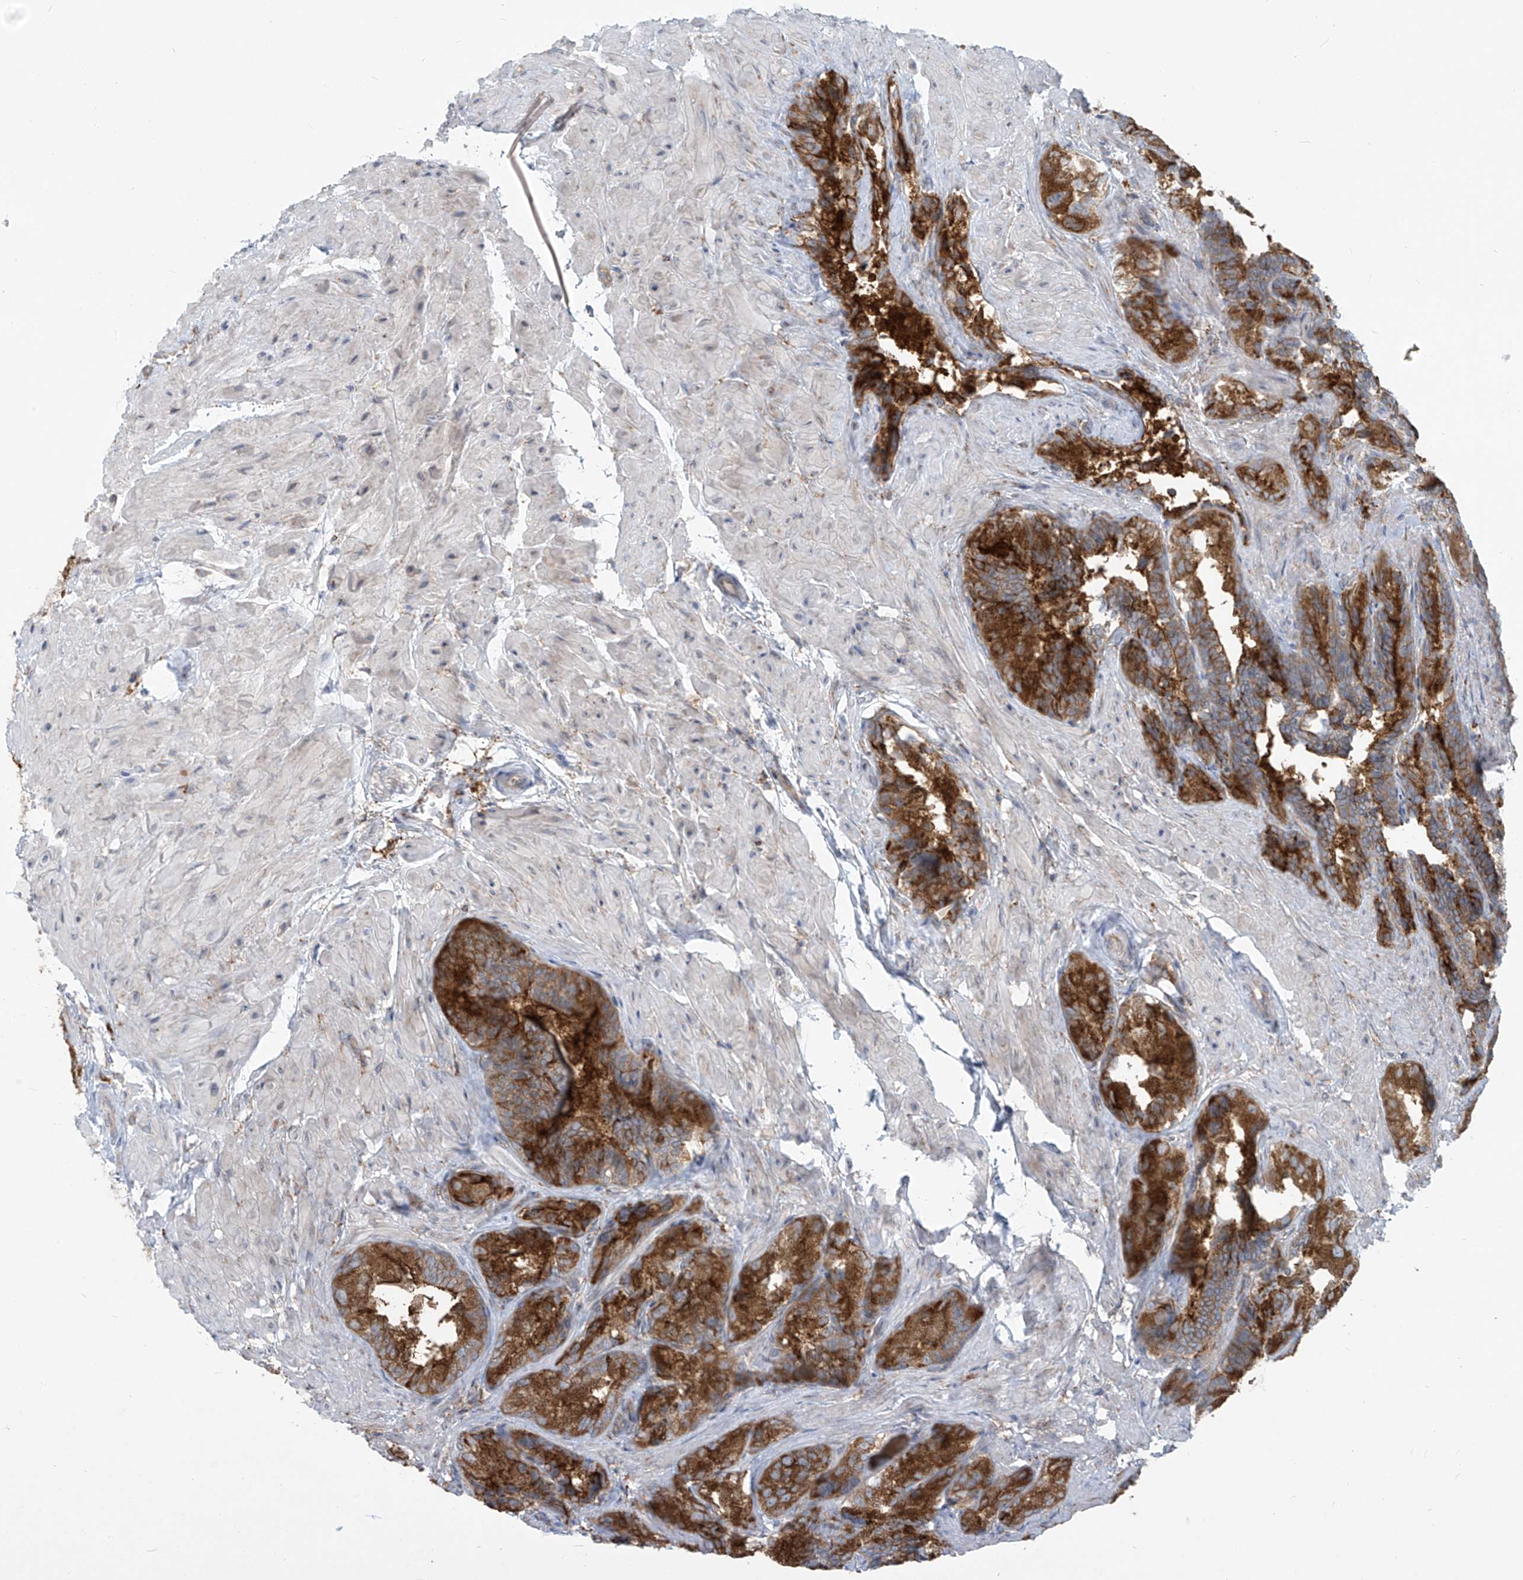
{"staining": {"intensity": "moderate", "quantity": ">75%", "location": "cytoplasmic/membranous"}, "tissue": "seminal vesicle", "cell_type": "Glandular cells", "image_type": "normal", "snomed": [{"axis": "morphology", "description": "Normal tissue, NOS"}, {"axis": "topography", "description": "Seminal veicle"}, {"axis": "topography", "description": "Peripheral nerve tissue"}], "caption": "Brown immunohistochemical staining in normal seminal vesicle exhibits moderate cytoplasmic/membranous staining in approximately >75% of glandular cells.", "gene": "KATNIP", "patient": {"sex": "male", "age": 63}}